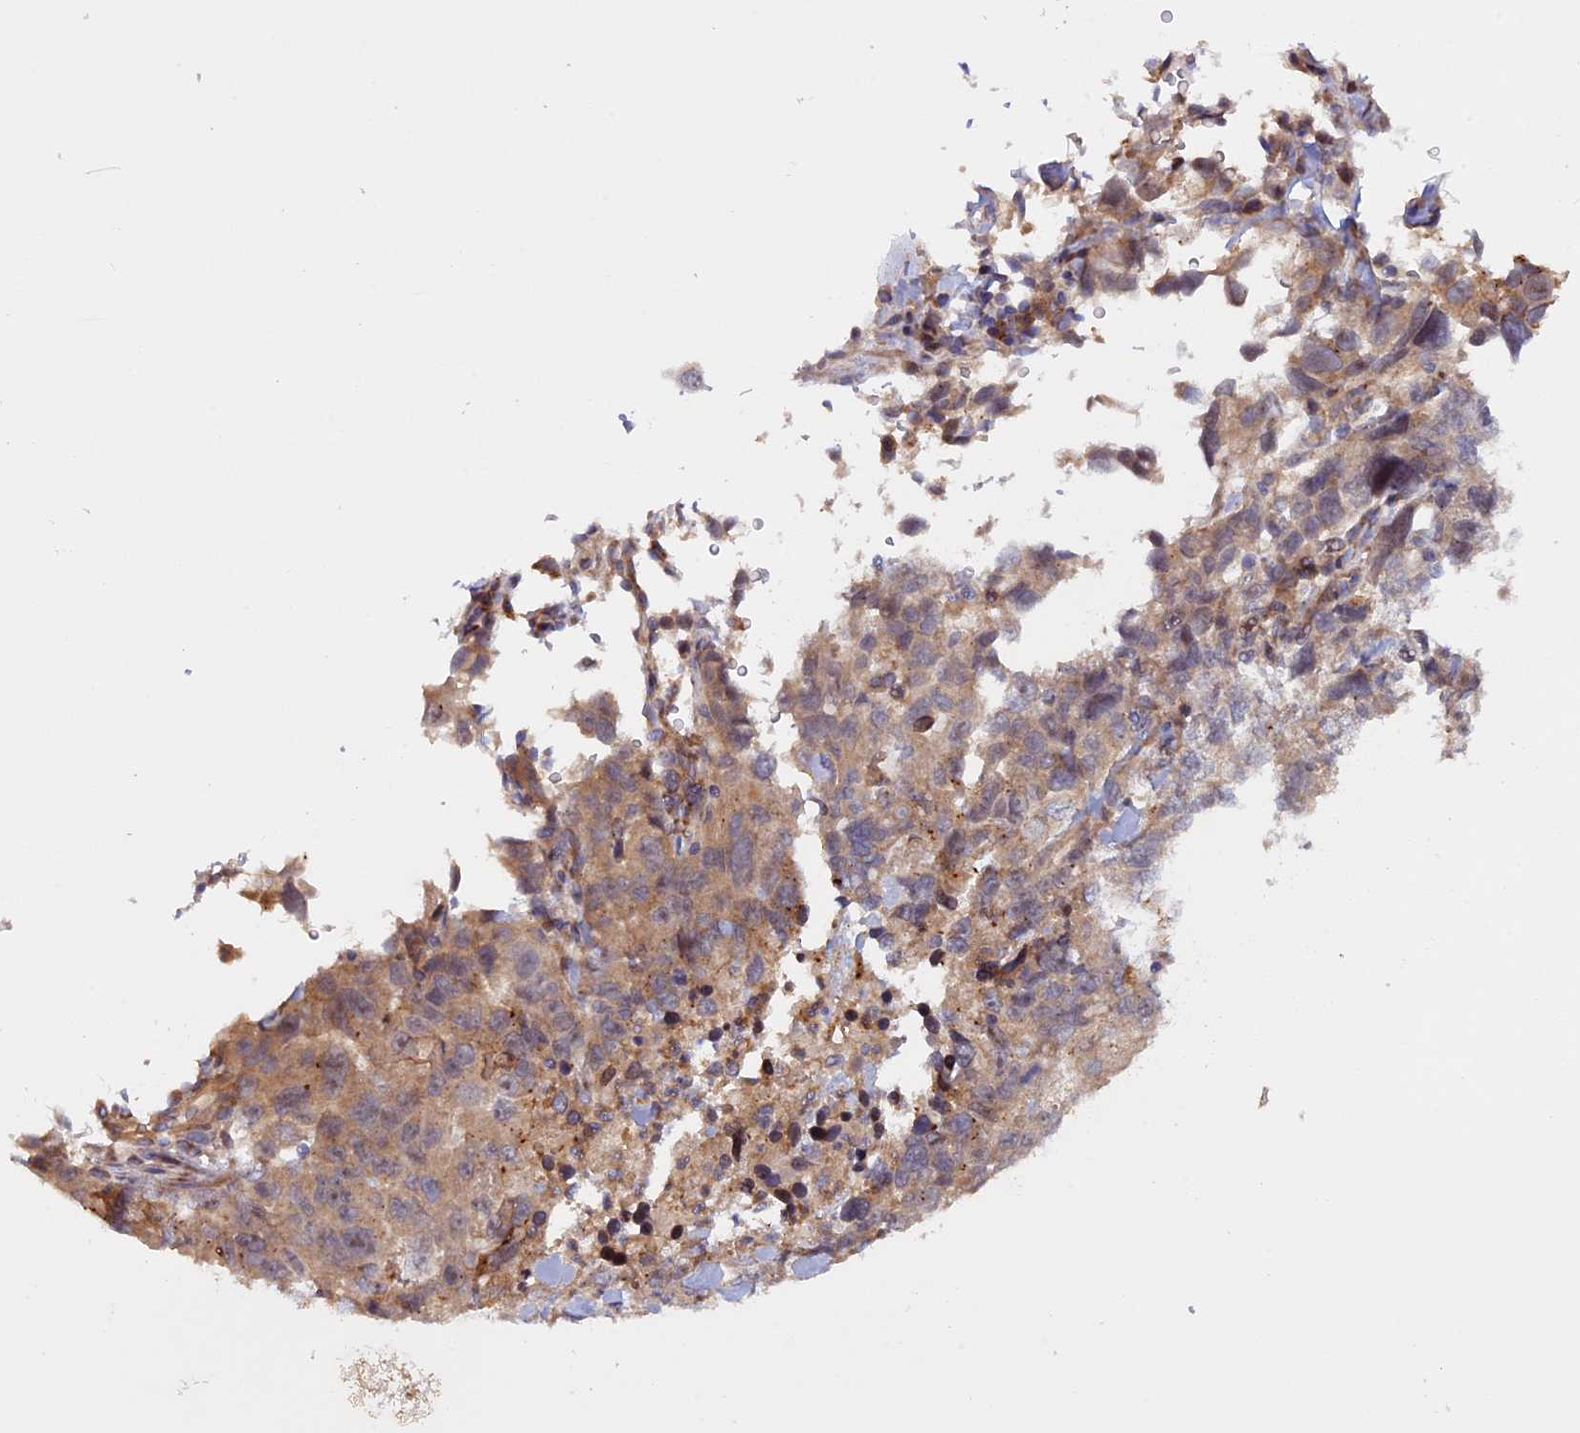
{"staining": {"intensity": "moderate", "quantity": ">75%", "location": "cytoplasmic/membranous"}, "tissue": "lung cancer", "cell_type": "Tumor cells", "image_type": "cancer", "snomed": [{"axis": "morphology", "description": "Adenocarcinoma, NOS"}, {"axis": "topography", "description": "Lung"}], "caption": "Immunohistochemistry (IHC) of lung cancer demonstrates medium levels of moderate cytoplasmic/membranous expression in about >75% of tumor cells. The staining was performed using DAB, with brown indicating positive protein expression. Nuclei are stained blue with hematoxylin.", "gene": "FERMT1", "patient": {"sex": "female", "age": 51}}